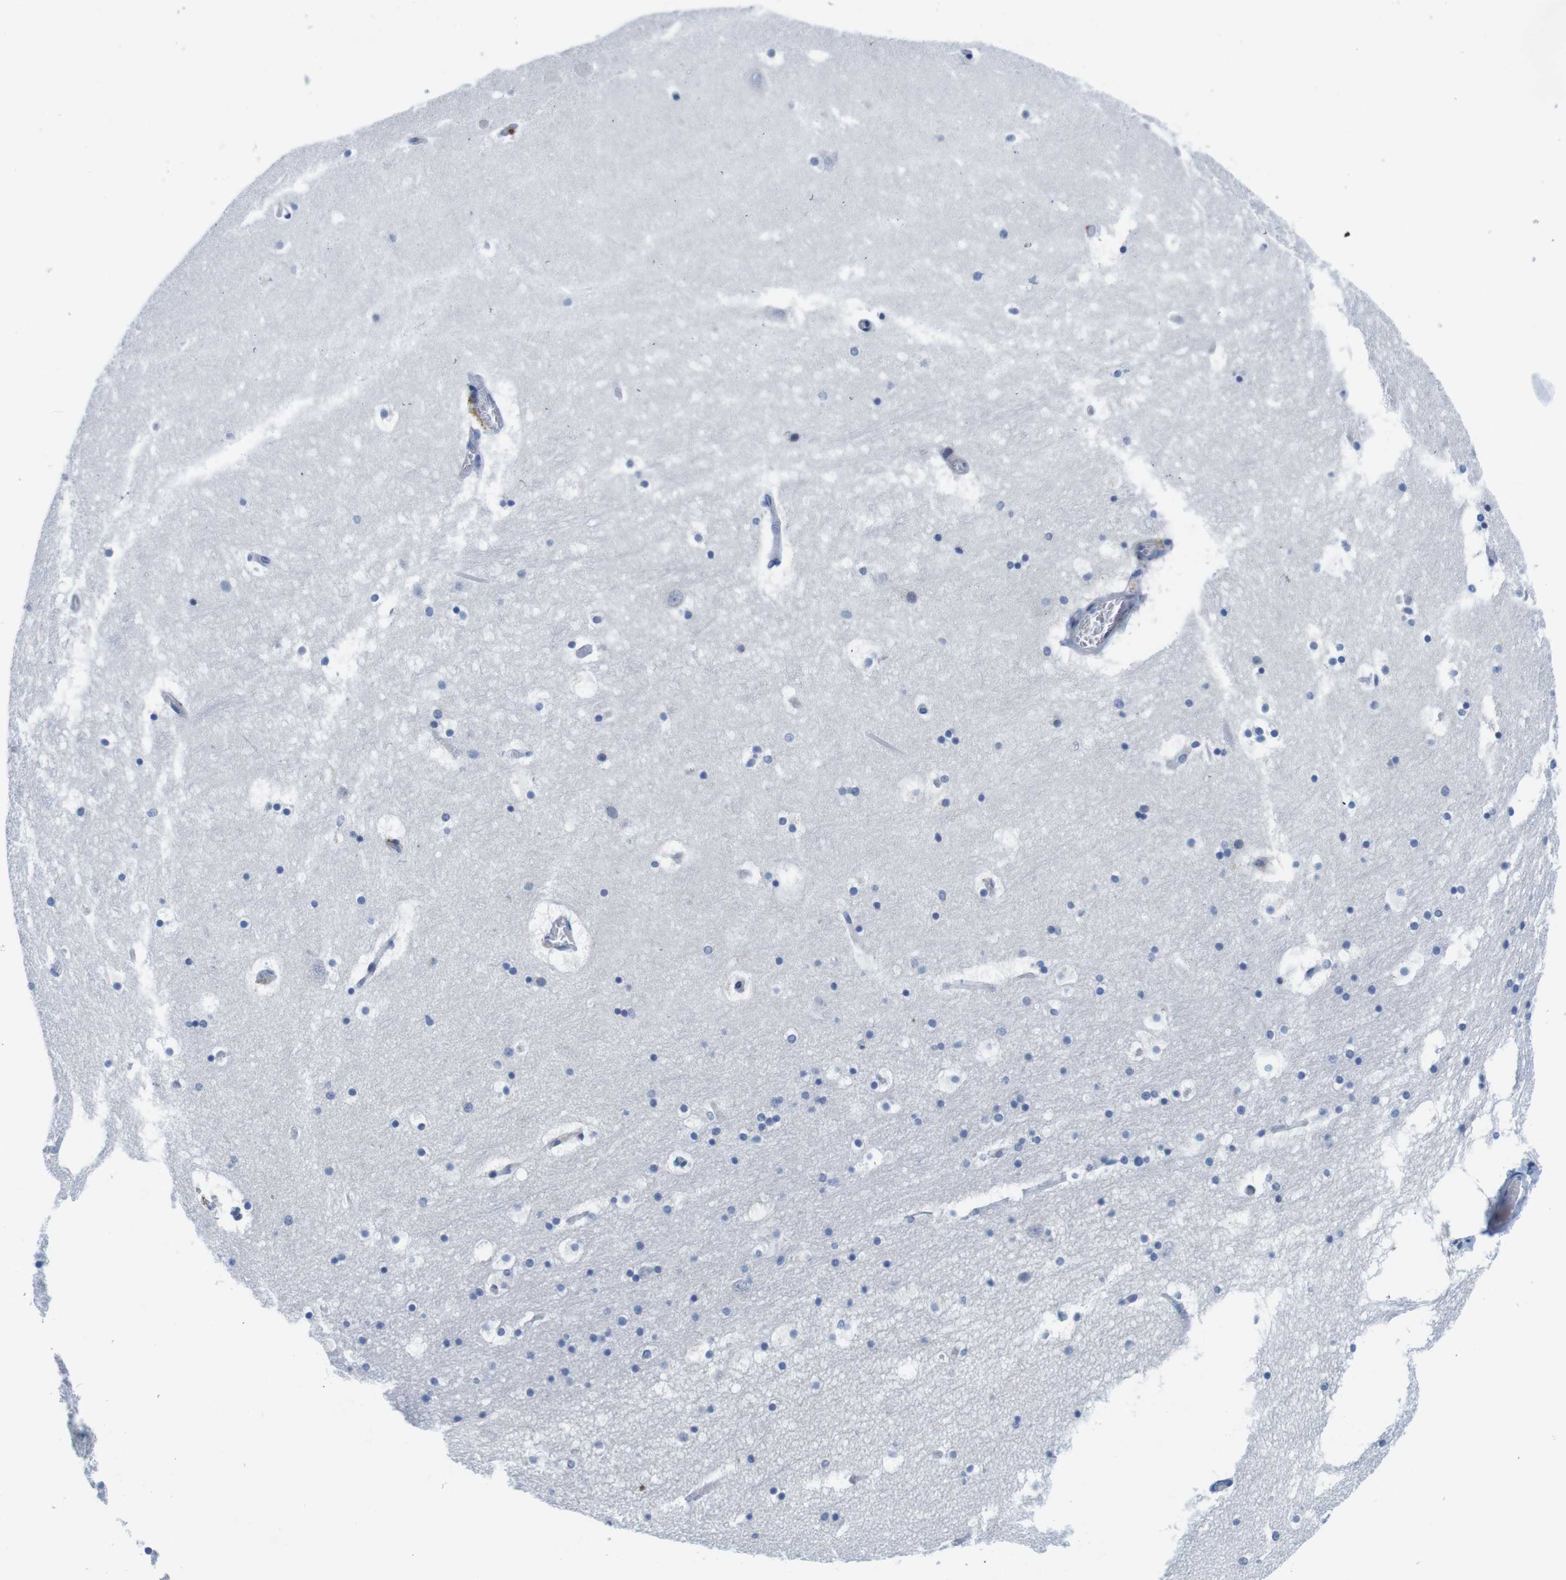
{"staining": {"intensity": "negative", "quantity": "none", "location": "none"}, "tissue": "hippocampus", "cell_type": "Glial cells", "image_type": "normal", "snomed": [{"axis": "morphology", "description": "Normal tissue, NOS"}, {"axis": "topography", "description": "Hippocampus"}], "caption": "The histopathology image displays no staining of glial cells in benign hippocampus.", "gene": "SCRIB", "patient": {"sex": "male", "age": 45}}